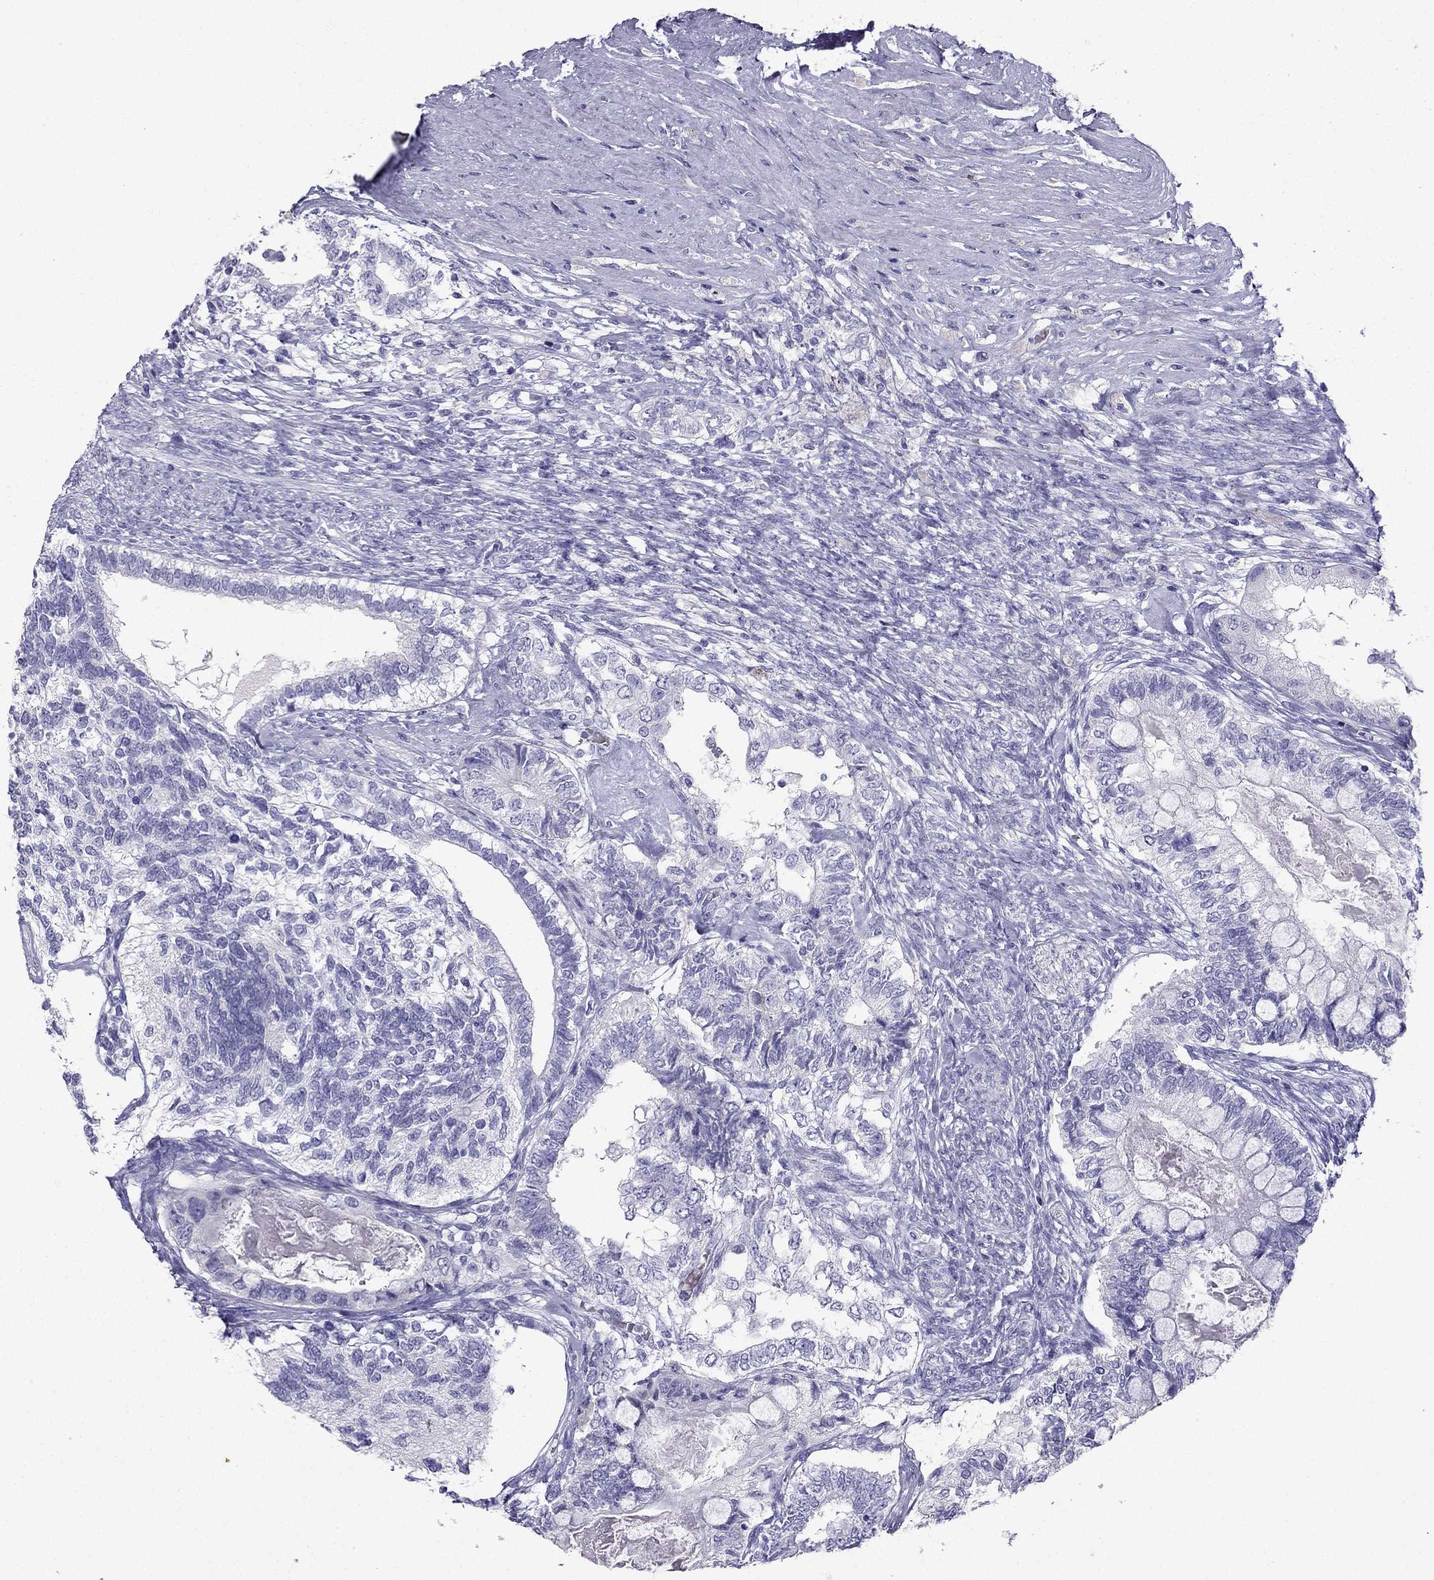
{"staining": {"intensity": "negative", "quantity": "none", "location": "none"}, "tissue": "testis cancer", "cell_type": "Tumor cells", "image_type": "cancer", "snomed": [{"axis": "morphology", "description": "Seminoma, NOS"}, {"axis": "morphology", "description": "Carcinoma, Embryonal, NOS"}, {"axis": "topography", "description": "Testis"}], "caption": "Human testis cancer stained for a protein using IHC demonstrates no expression in tumor cells.", "gene": "NPTX1", "patient": {"sex": "male", "age": 41}}